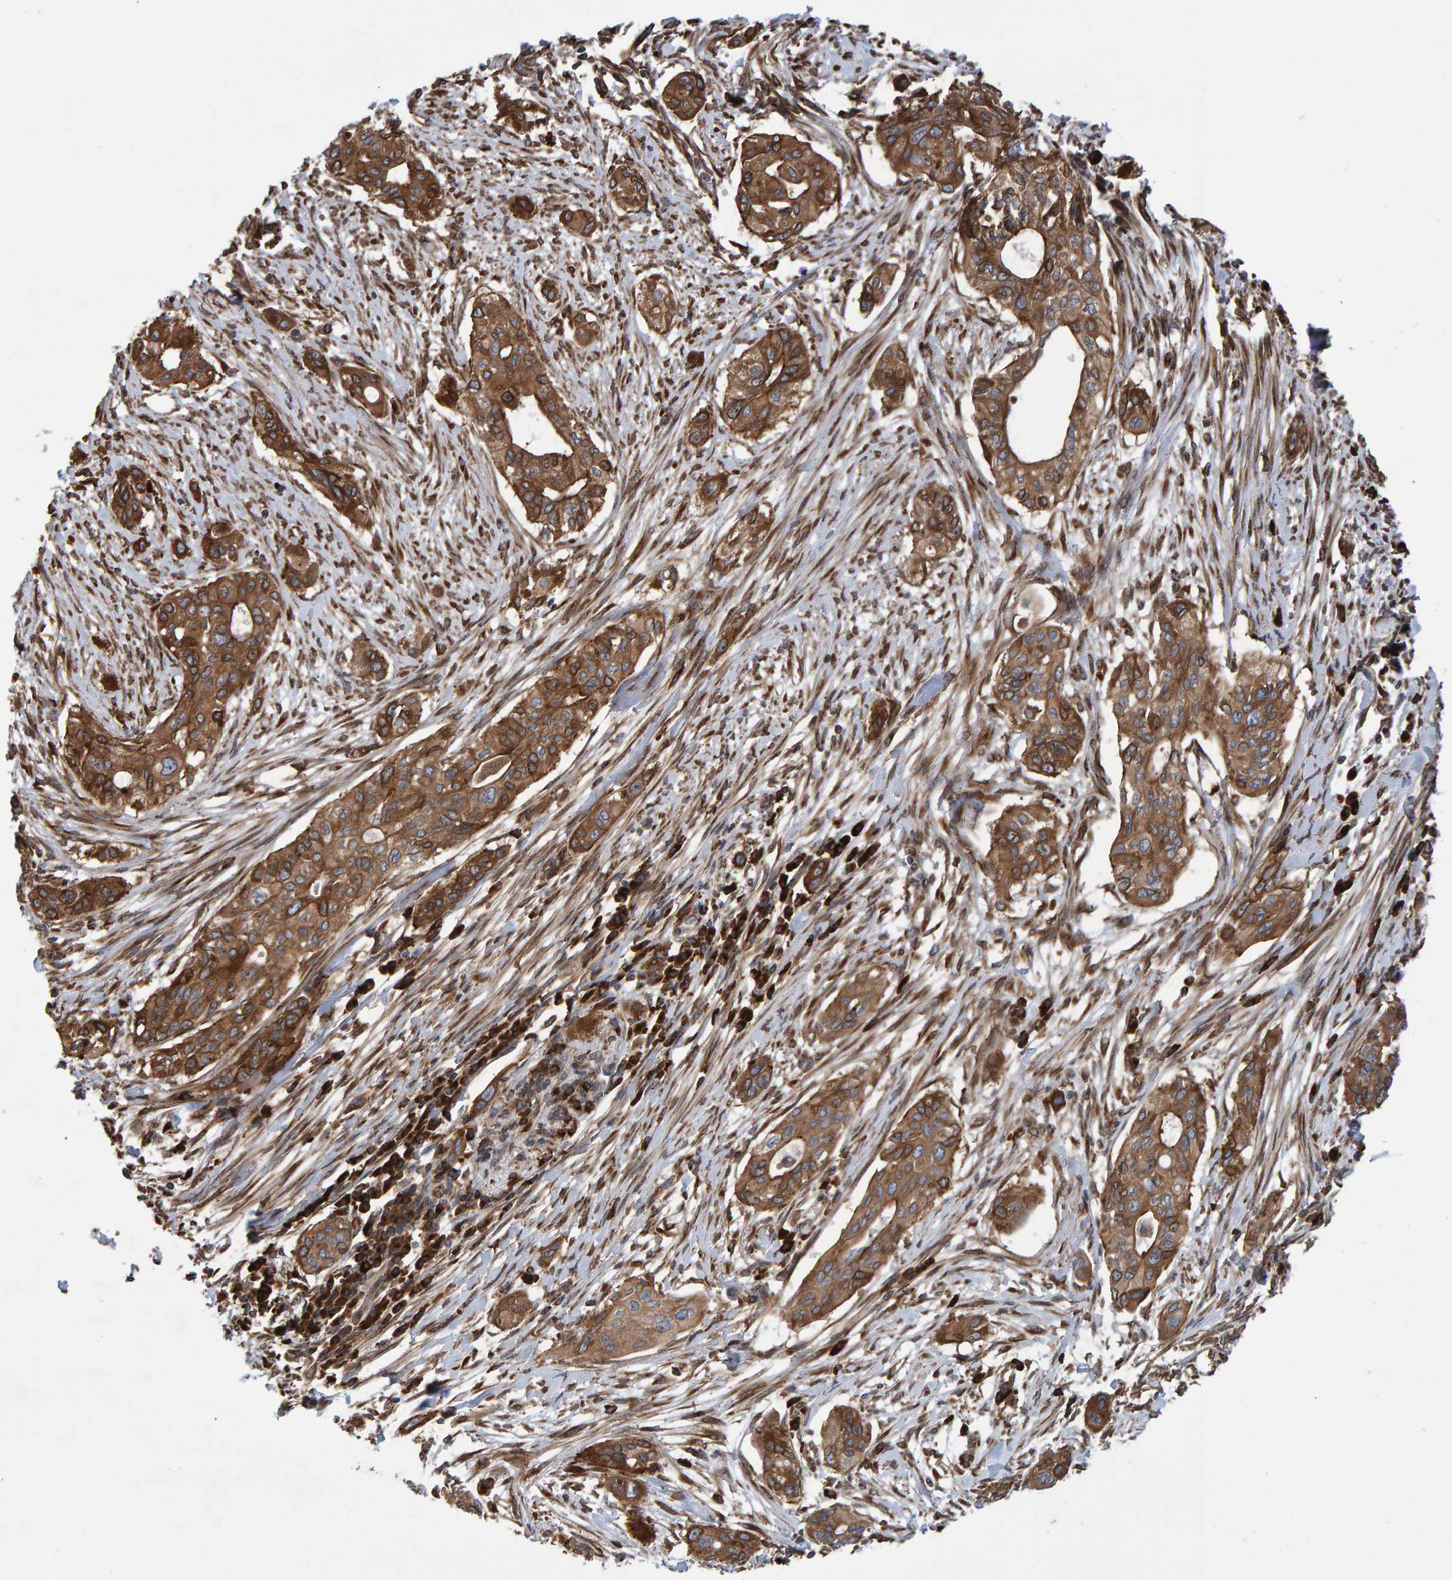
{"staining": {"intensity": "moderate", "quantity": ">75%", "location": "cytoplasmic/membranous"}, "tissue": "pancreatic cancer", "cell_type": "Tumor cells", "image_type": "cancer", "snomed": [{"axis": "morphology", "description": "Adenocarcinoma, NOS"}, {"axis": "topography", "description": "Pancreas"}], "caption": "Pancreatic adenocarcinoma tissue exhibits moderate cytoplasmic/membranous expression in approximately >75% of tumor cells", "gene": "FAM117A", "patient": {"sex": "female", "age": 60}}